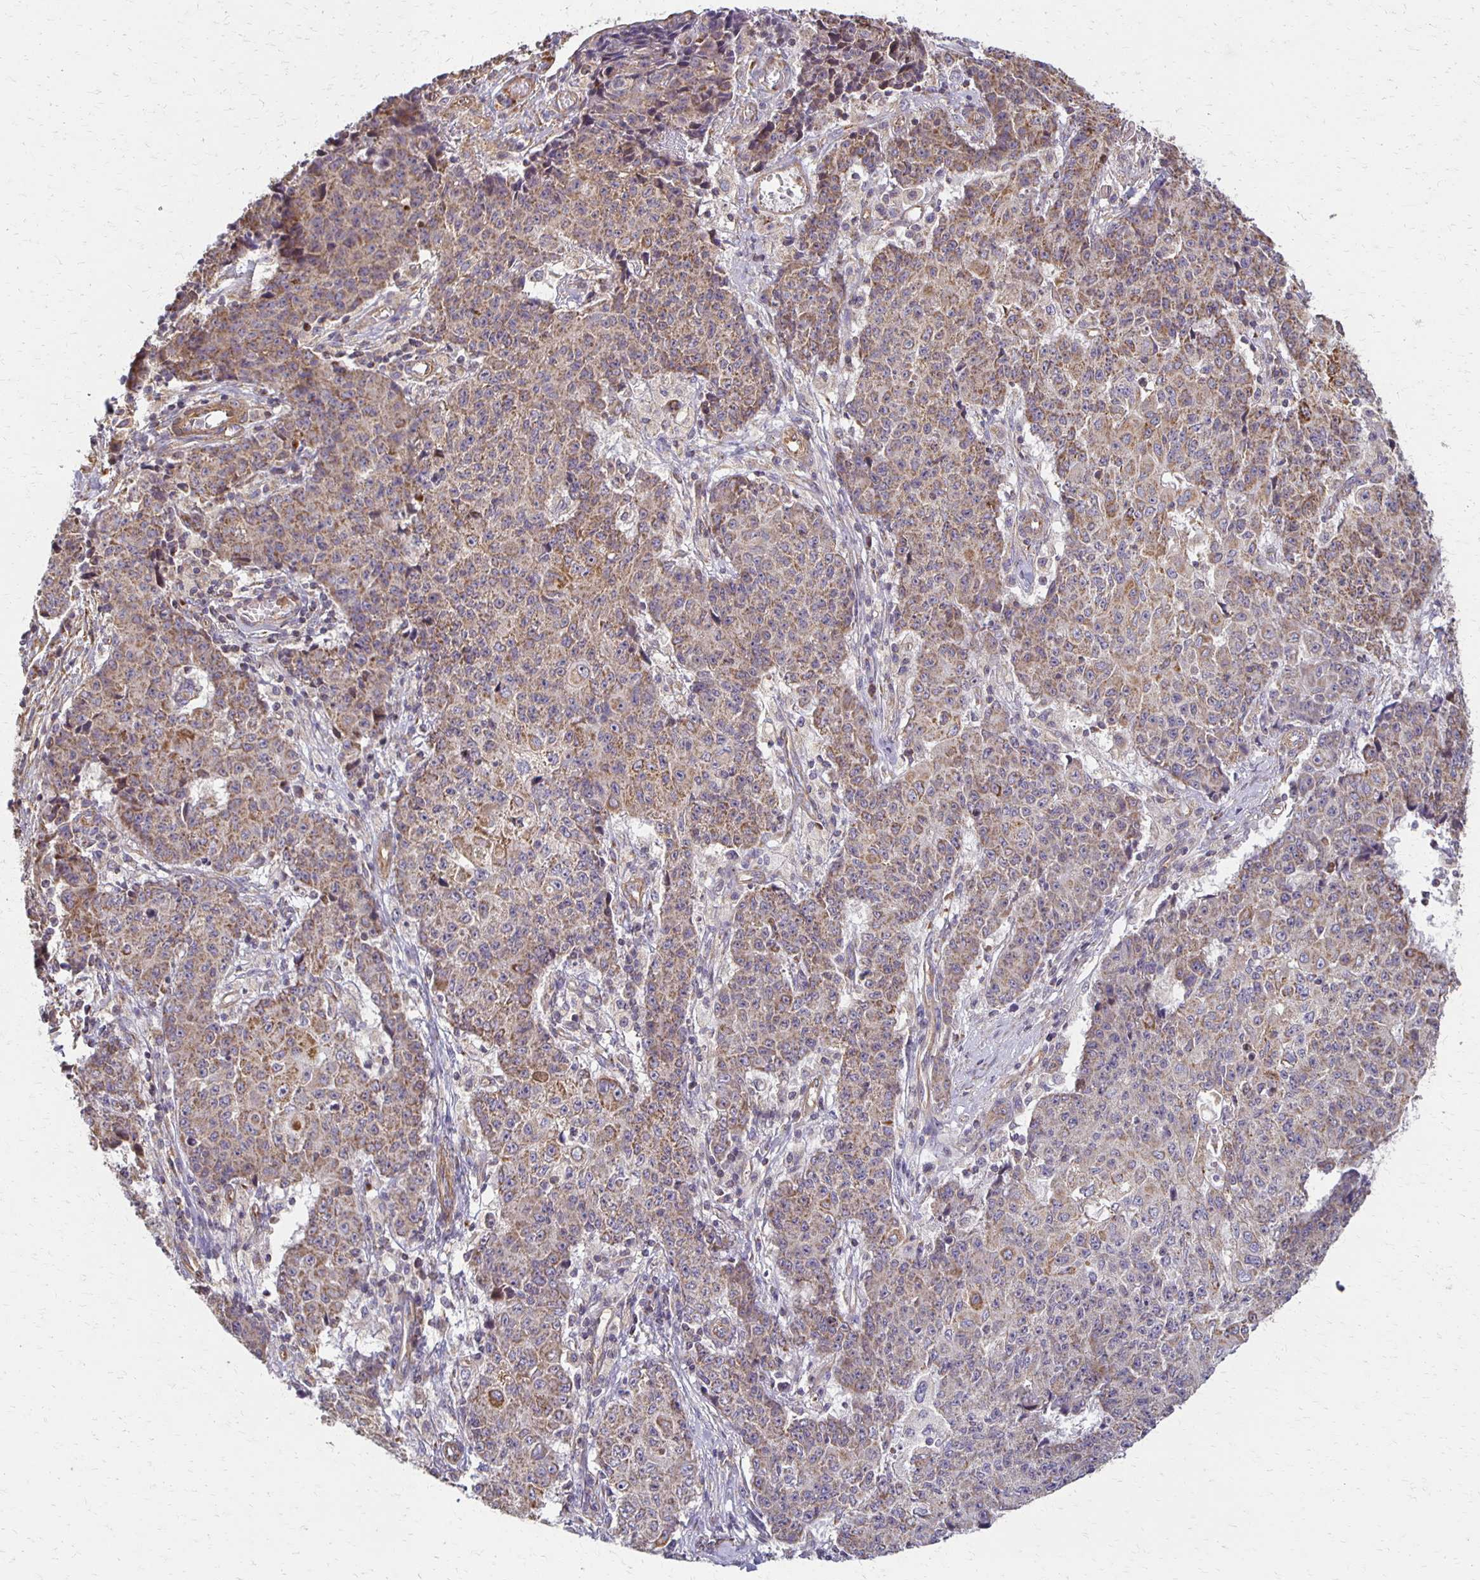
{"staining": {"intensity": "moderate", "quantity": "25%-75%", "location": "cytoplasmic/membranous"}, "tissue": "ovarian cancer", "cell_type": "Tumor cells", "image_type": "cancer", "snomed": [{"axis": "morphology", "description": "Carcinoma, endometroid"}, {"axis": "topography", "description": "Ovary"}], "caption": "Ovarian endometroid carcinoma stained for a protein demonstrates moderate cytoplasmic/membranous positivity in tumor cells.", "gene": "EIF4EBP2", "patient": {"sex": "female", "age": 42}}